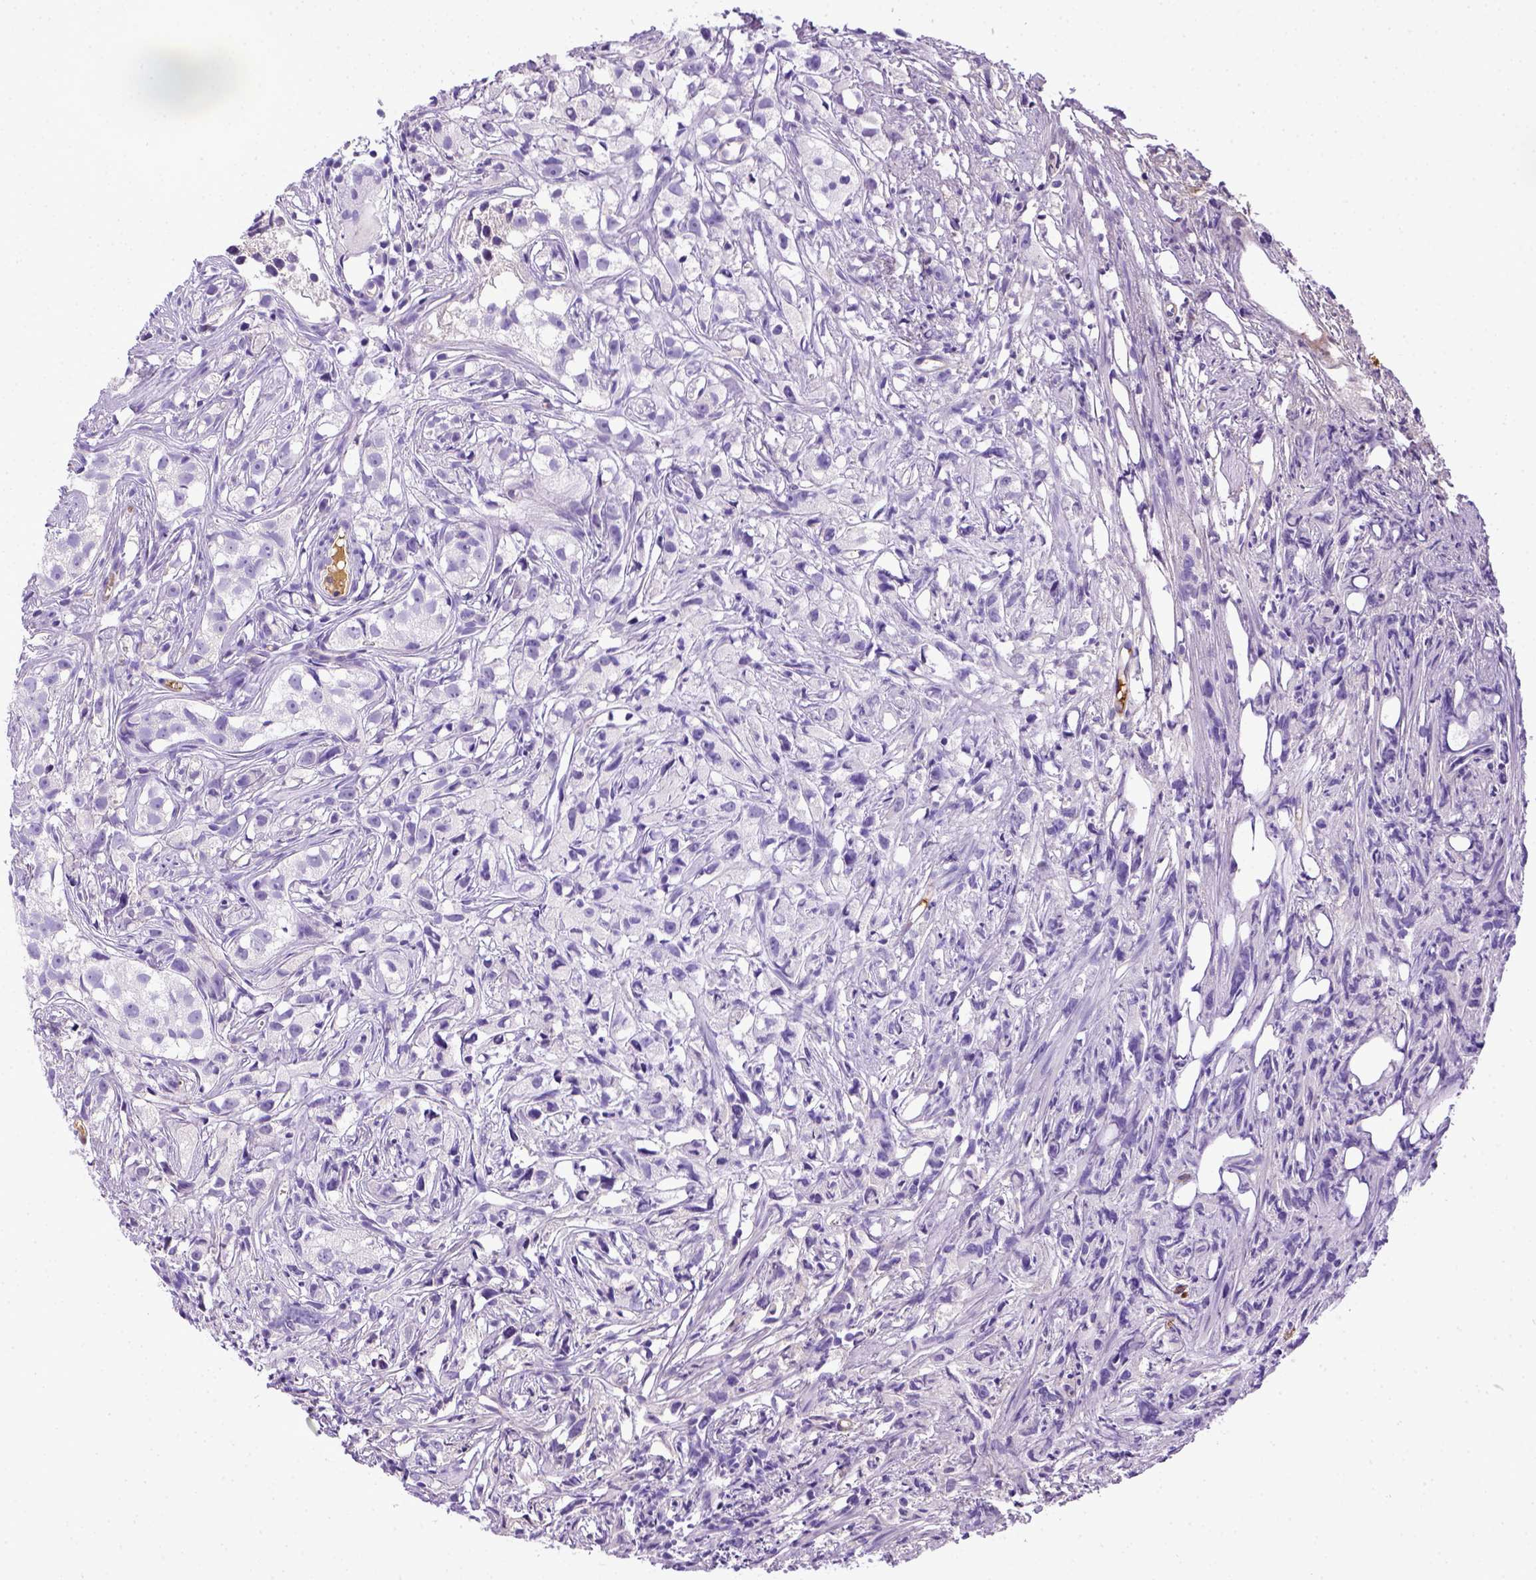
{"staining": {"intensity": "negative", "quantity": "none", "location": "none"}, "tissue": "prostate cancer", "cell_type": "Tumor cells", "image_type": "cancer", "snomed": [{"axis": "morphology", "description": "Adenocarcinoma, High grade"}, {"axis": "topography", "description": "Prostate"}], "caption": "Micrograph shows no protein positivity in tumor cells of prostate high-grade adenocarcinoma tissue.", "gene": "ITIH4", "patient": {"sex": "male", "age": 68}}